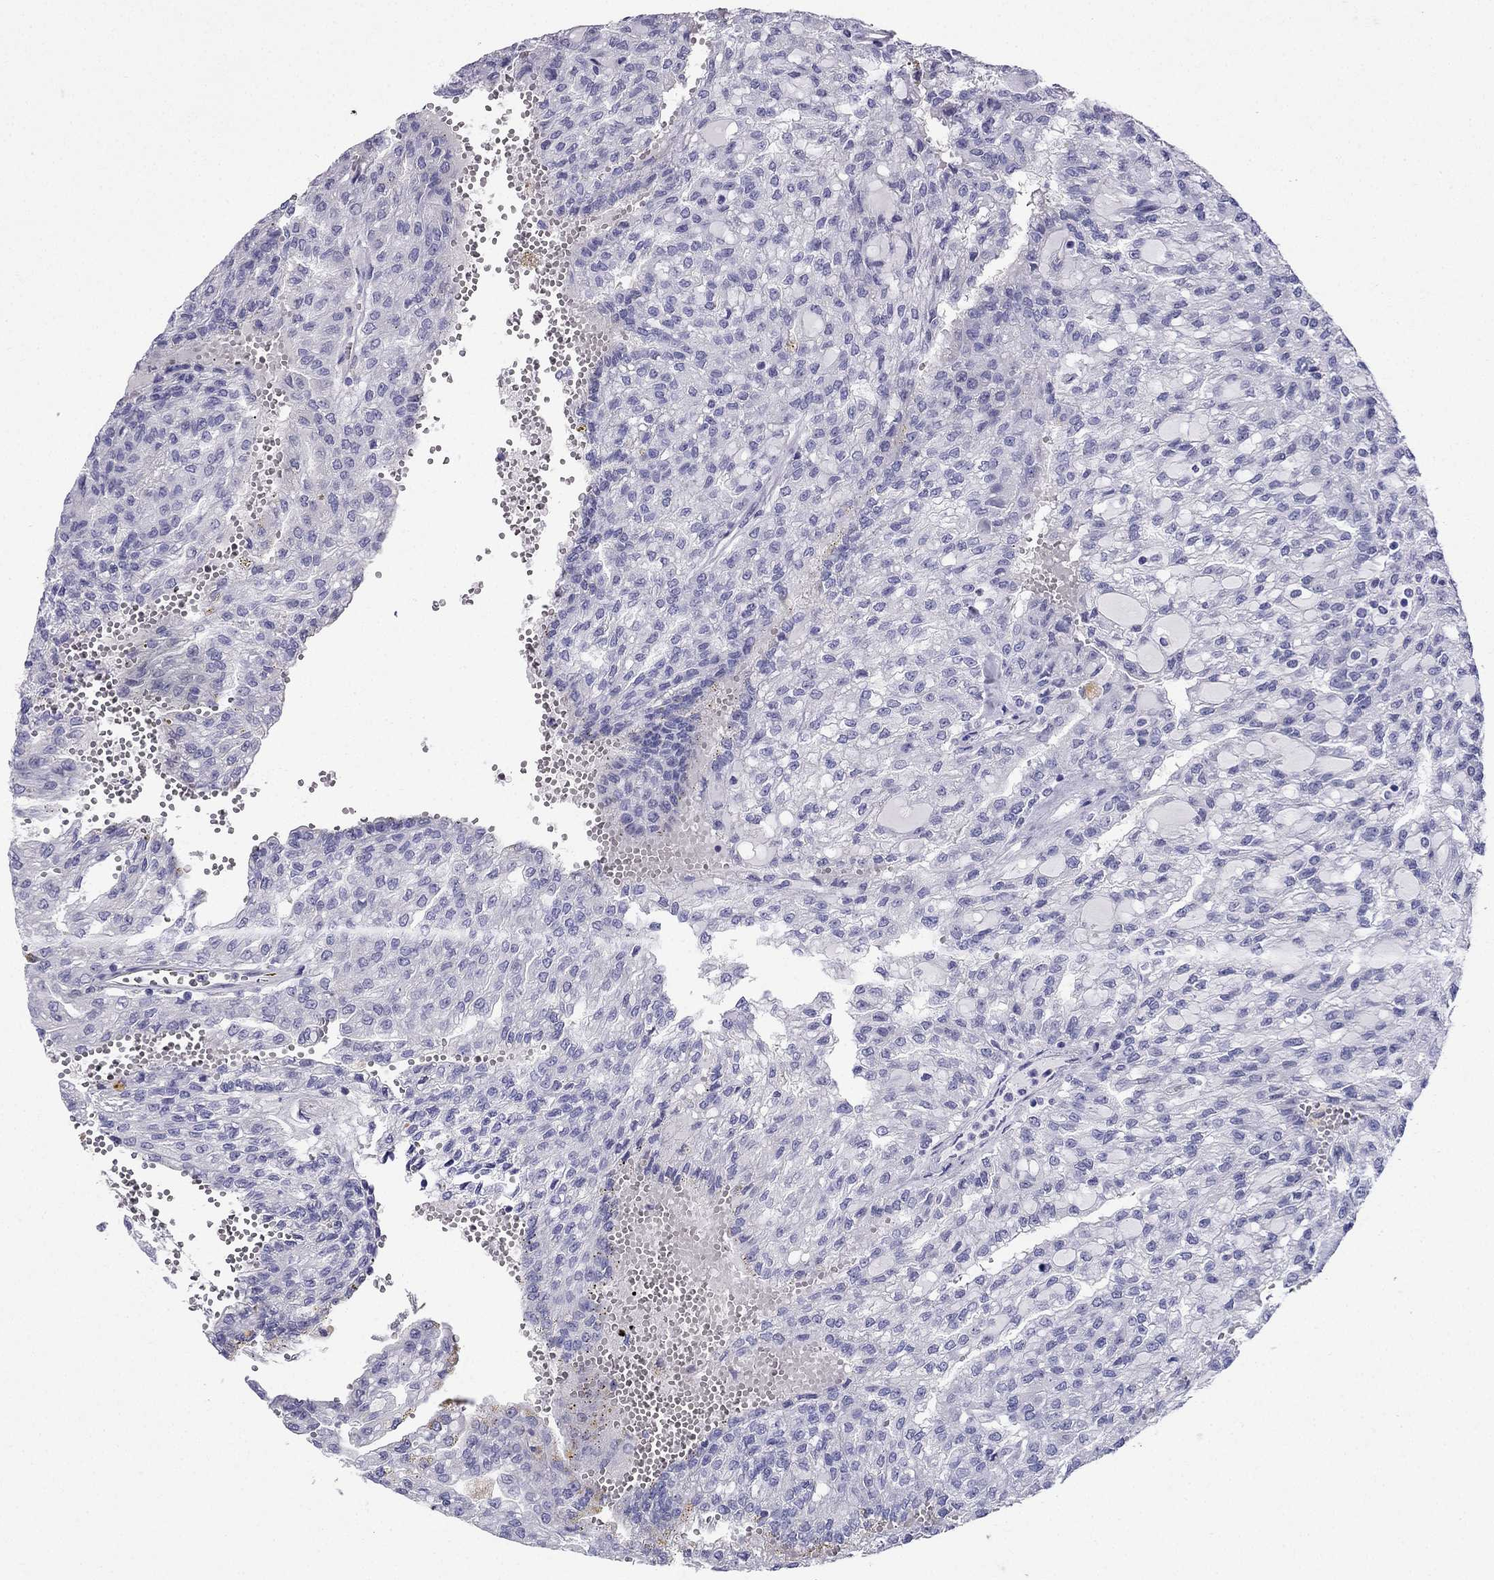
{"staining": {"intensity": "negative", "quantity": "none", "location": "none"}, "tissue": "renal cancer", "cell_type": "Tumor cells", "image_type": "cancer", "snomed": [{"axis": "morphology", "description": "Adenocarcinoma, NOS"}, {"axis": "topography", "description": "Kidney"}], "caption": "This image is of adenocarcinoma (renal) stained with immunohistochemistry to label a protein in brown with the nuclei are counter-stained blue. There is no positivity in tumor cells.", "gene": "NPTX1", "patient": {"sex": "male", "age": 63}}